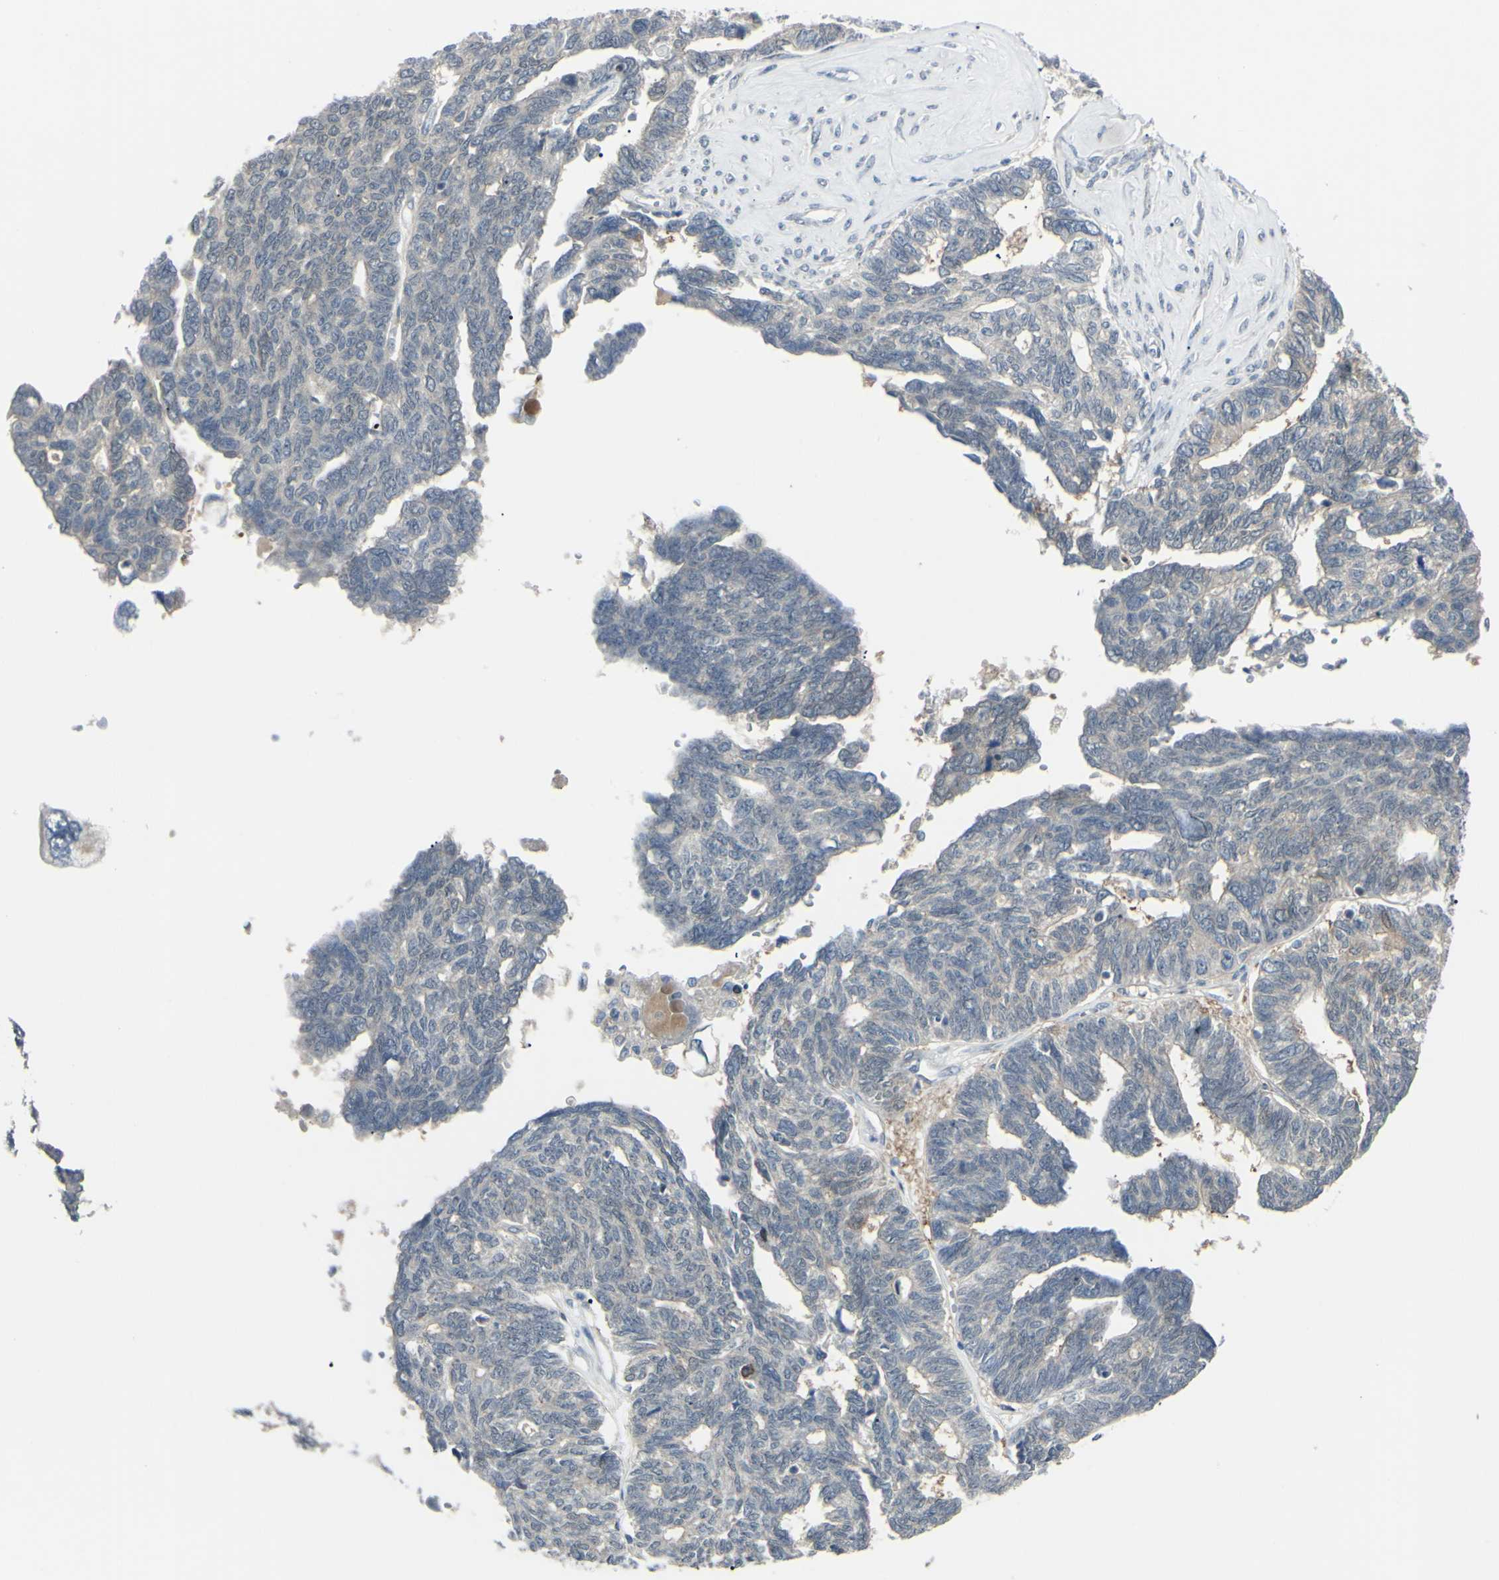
{"staining": {"intensity": "negative", "quantity": "none", "location": "none"}, "tissue": "ovarian cancer", "cell_type": "Tumor cells", "image_type": "cancer", "snomed": [{"axis": "morphology", "description": "Cystadenocarcinoma, serous, NOS"}, {"axis": "topography", "description": "Ovary"}], "caption": "Ovarian cancer (serous cystadenocarcinoma) was stained to show a protein in brown. There is no significant expression in tumor cells.", "gene": "ETNK1", "patient": {"sex": "female", "age": 79}}